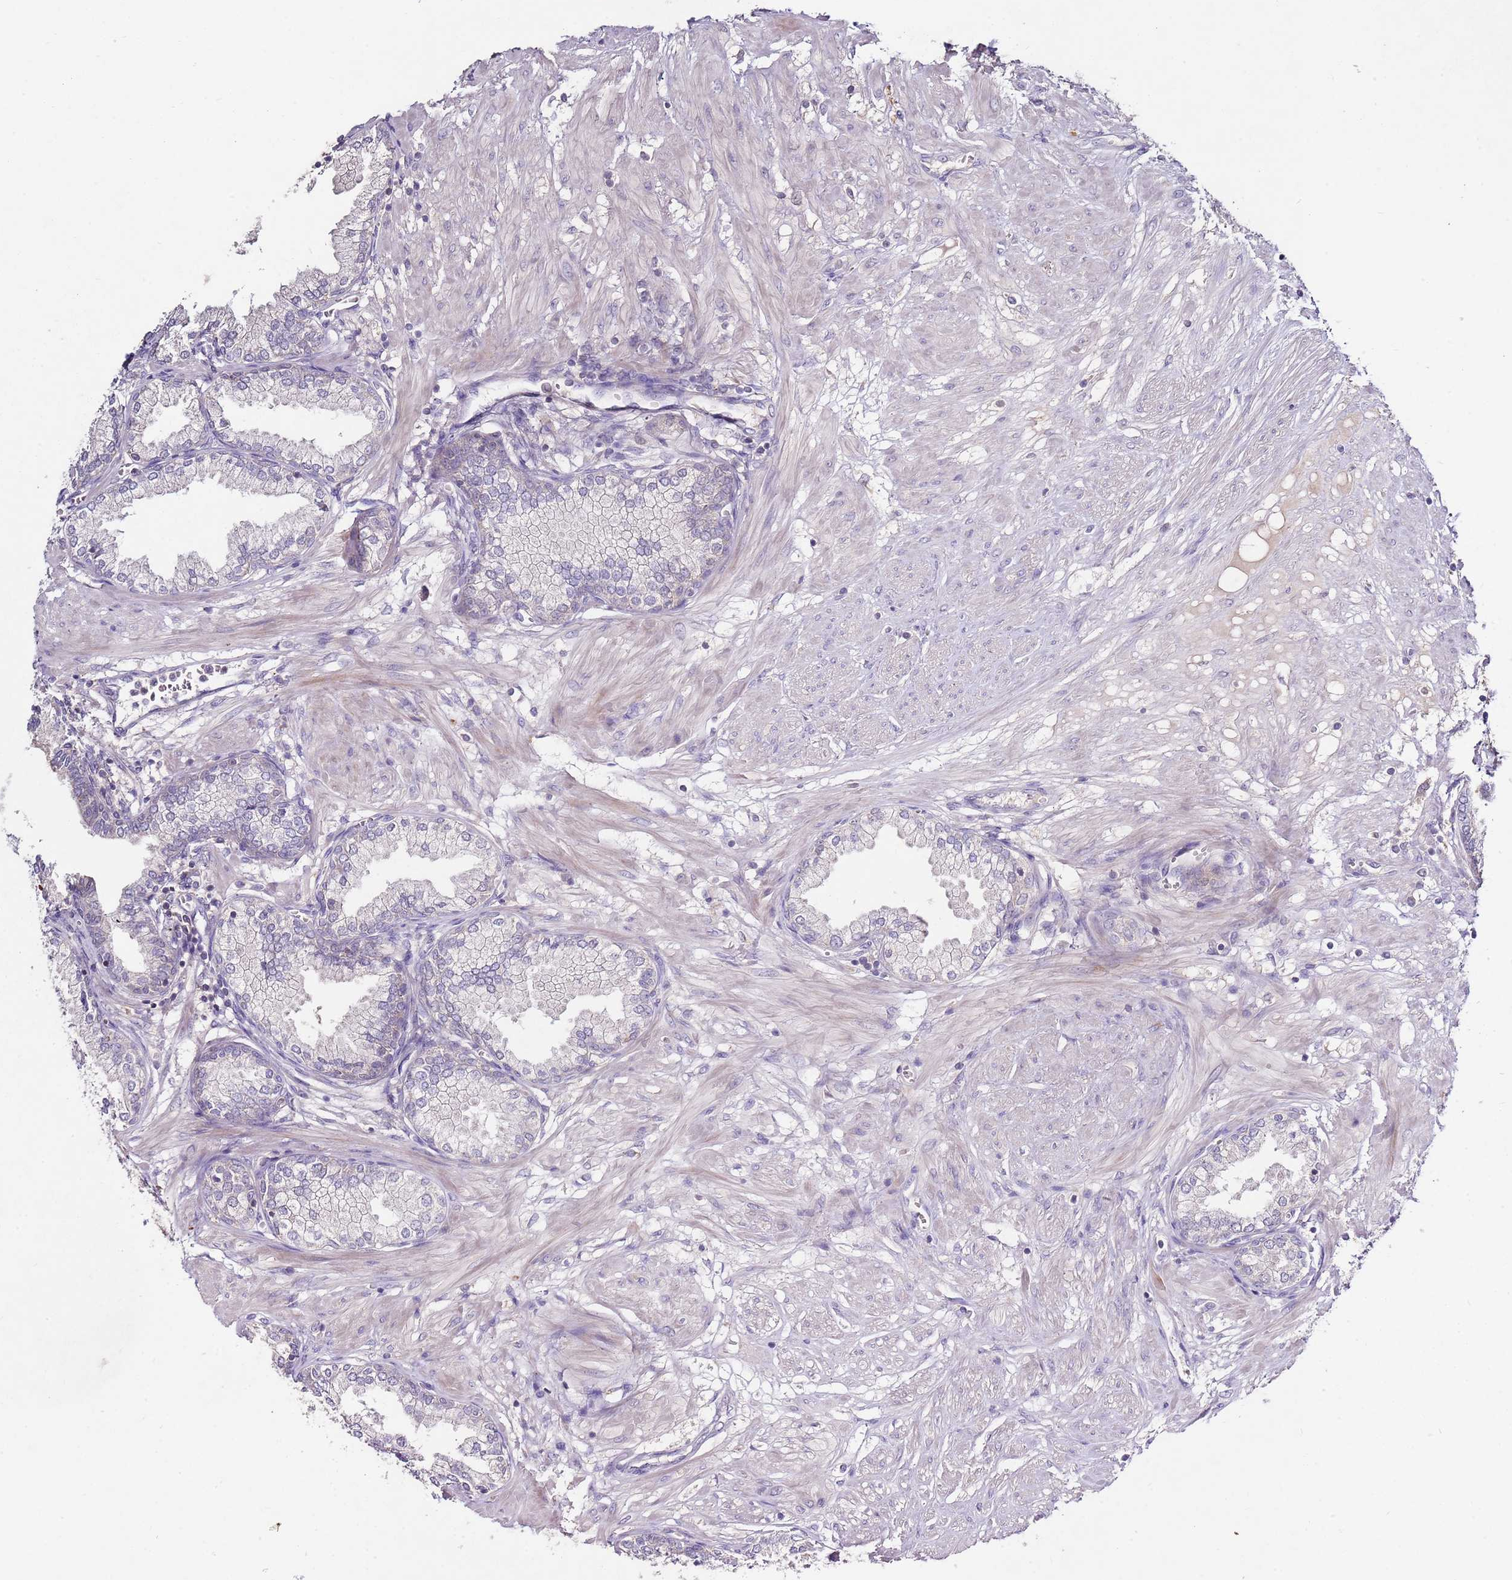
{"staining": {"intensity": "negative", "quantity": "none", "location": "none"}, "tissue": "prostate cancer", "cell_type": "Tumor cells", "image_type": "cancer", "snomed": [{"axis": "morphology", "description": "Adenocarcinoma, High grade"}, {"axis": "topography", "description": "Prostate and seminal vesicle, NOS"}], "caption": "The IHC image has no significant expression in tumor cells of prostate cancer (high-grade adenocarcinoma) tissue. (Immunohistochemistry (ihc), brightfield microscopy, high magnification).", "gene": "NRDE2", "patient": {"sex": "male", "age": 64}}